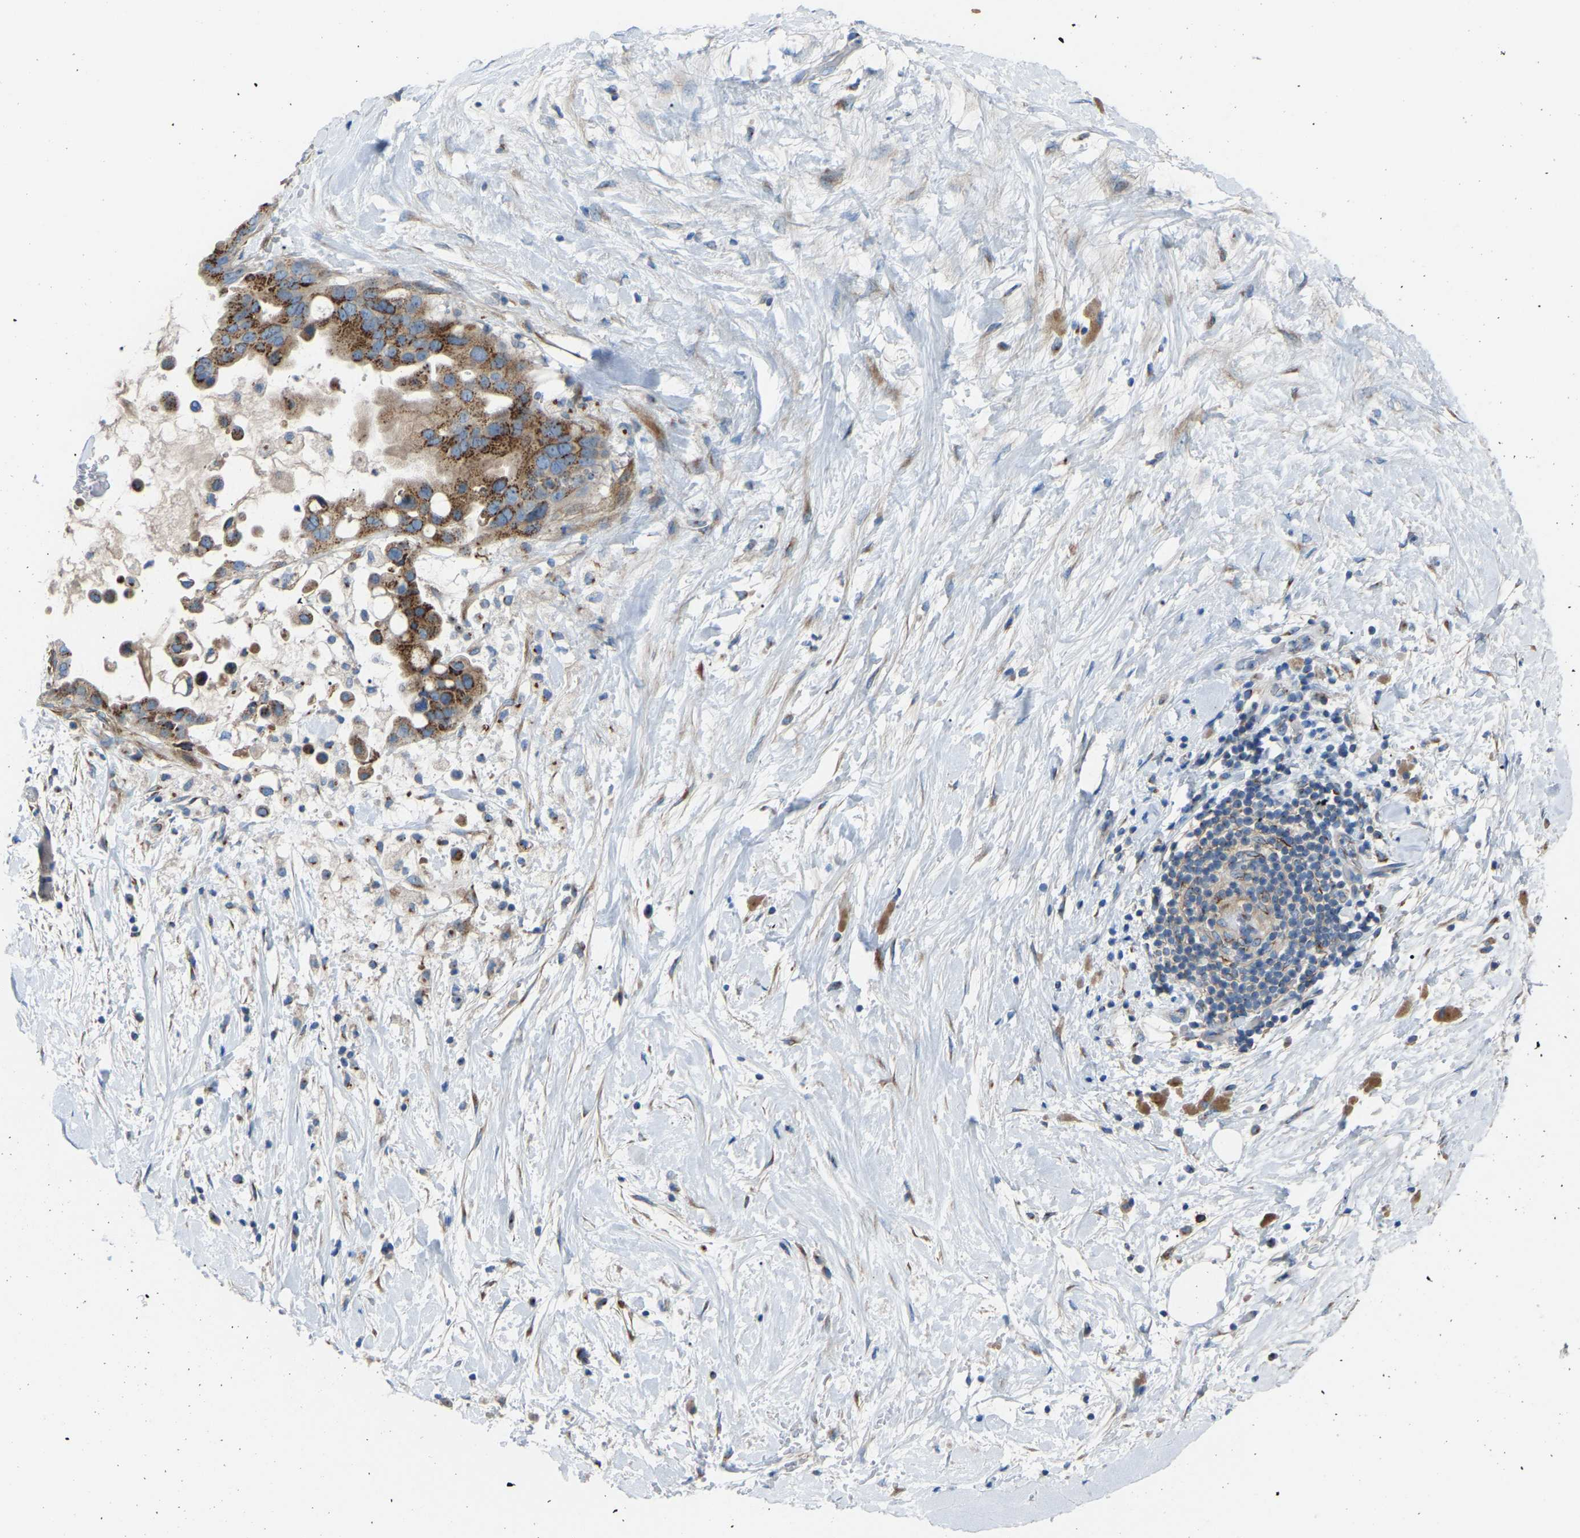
{"staining": {"intensity": "strong", "quantity": "25%-75%", "location": "cytoplasmic/membranous"}, "tissue": "pancreatic cancer", "cell_type": "Tumor cells", "image_type": "cancer", "snomed": [{"axis": "morphology", "description": "Adenocarcinoma, NOS"}, {"axis": "topography", "description": "Pancreas"}], "caption": "Immunohistochemistry staining of adenocarcinoma (pancreatic), which exhibits high levels of strong cytoplasmic/membranous staining in about 25%-75% of tumor cells indicating strong cytoplasmic/membranous protein expression. The staining was performed using DAB (brown) for protein detection and nuclei were counterstained in hematoxylin (blue).", "gene": "CANT1", "patient": {"sex": "male", "age": 55}}